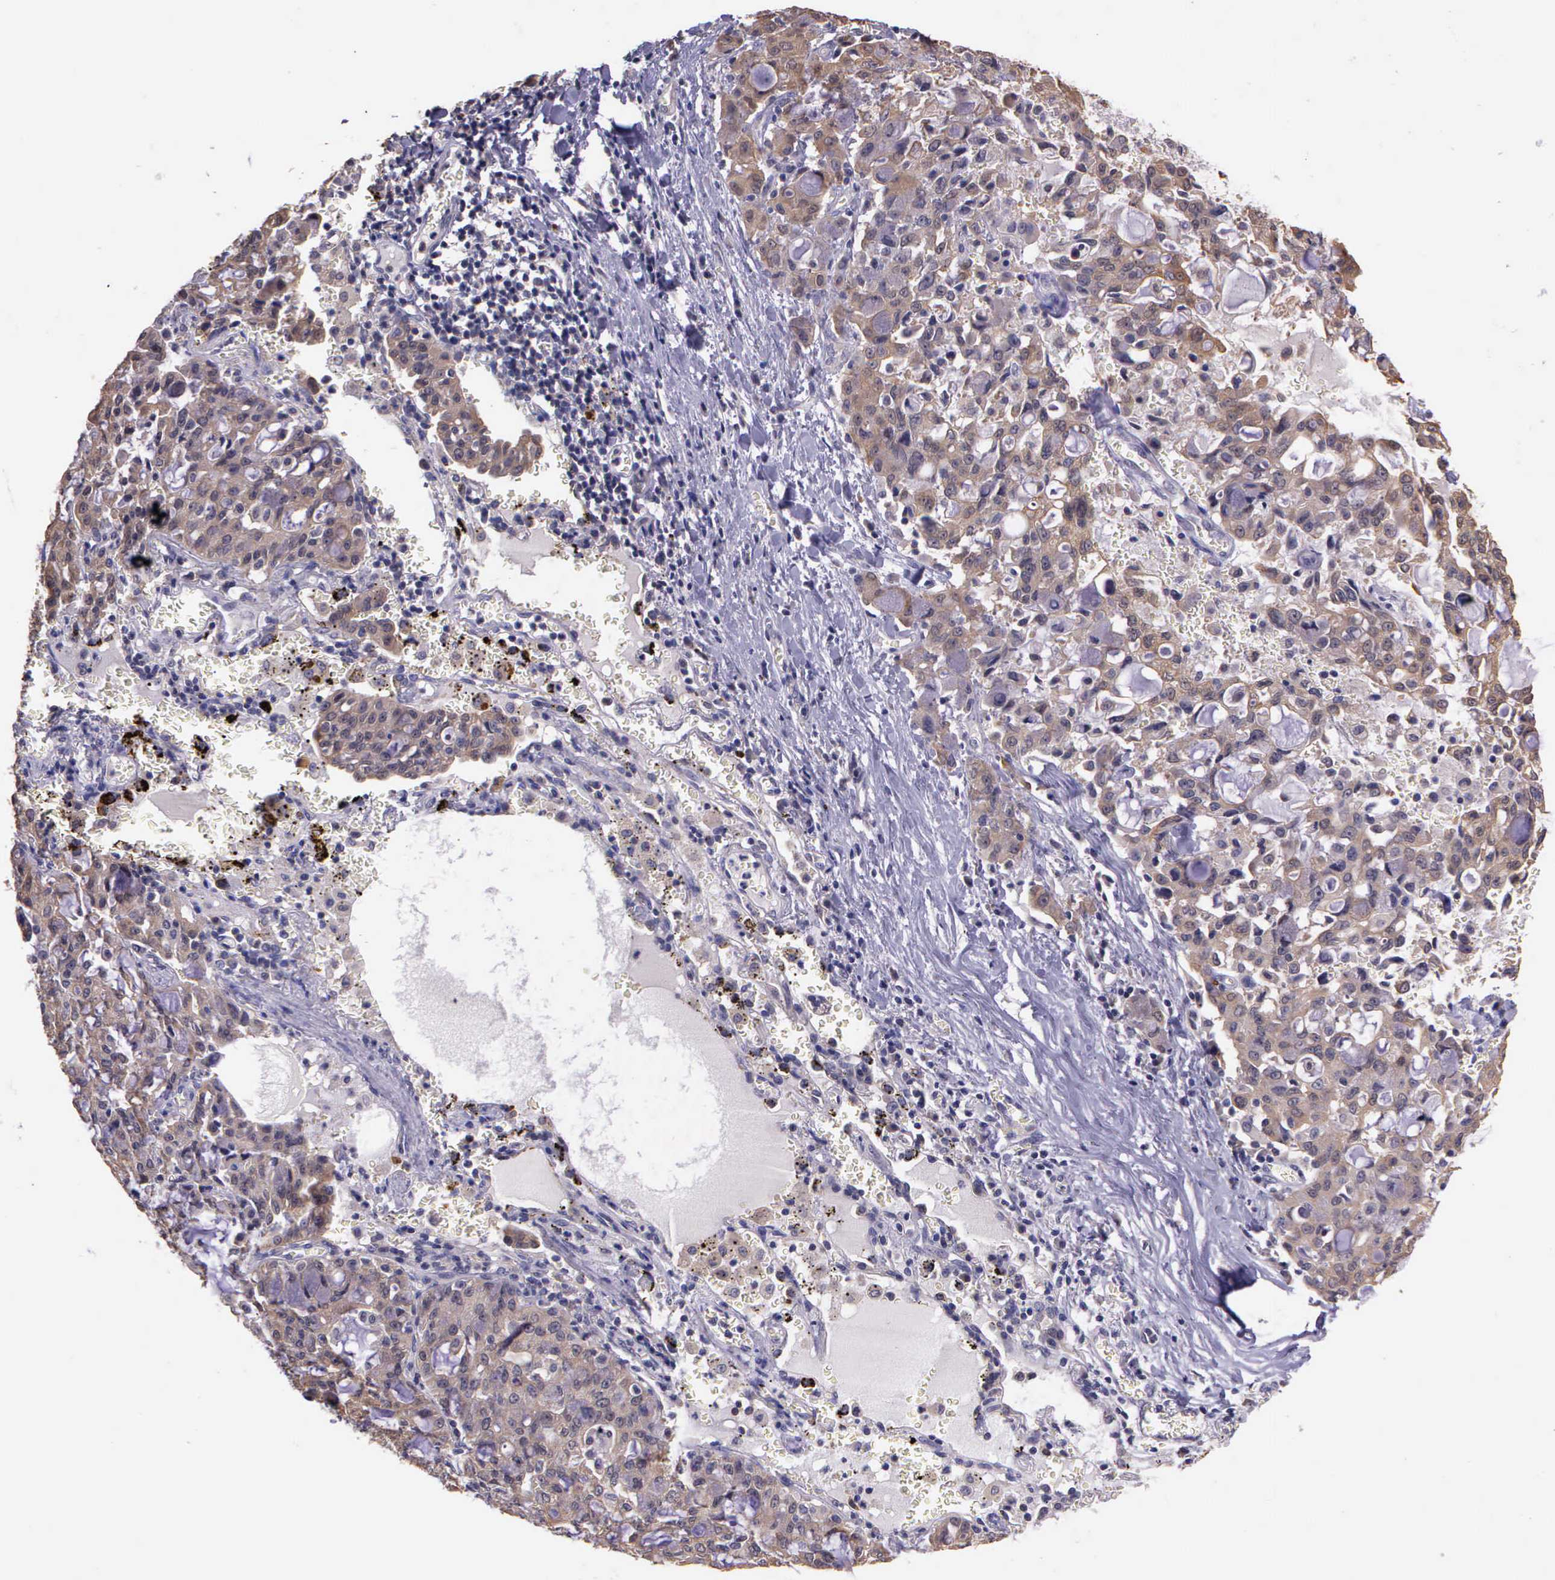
{"staining": {"intensity": "weak", "quantity": ">75%", "location": "cytoplasmic/membranous"}, "tissue": "lung cancer", "cell_type": "Tumor cells", "image_type": "cancer", "snomed": [{"axis": "morphology", "description": "Adenocarcinoma, NOS"}, {"axis": "topography", "description": "Lung"}], "caption": "Tumor cells demonstrate weak cytoplasmic/membranous staining in about >75% of cells in lung adenocarcinoma. (DAB IHC with brightfield microscopy, high magnification).", "gene": "IGBP1", "patient": {"sex": "female", "age": 44}}